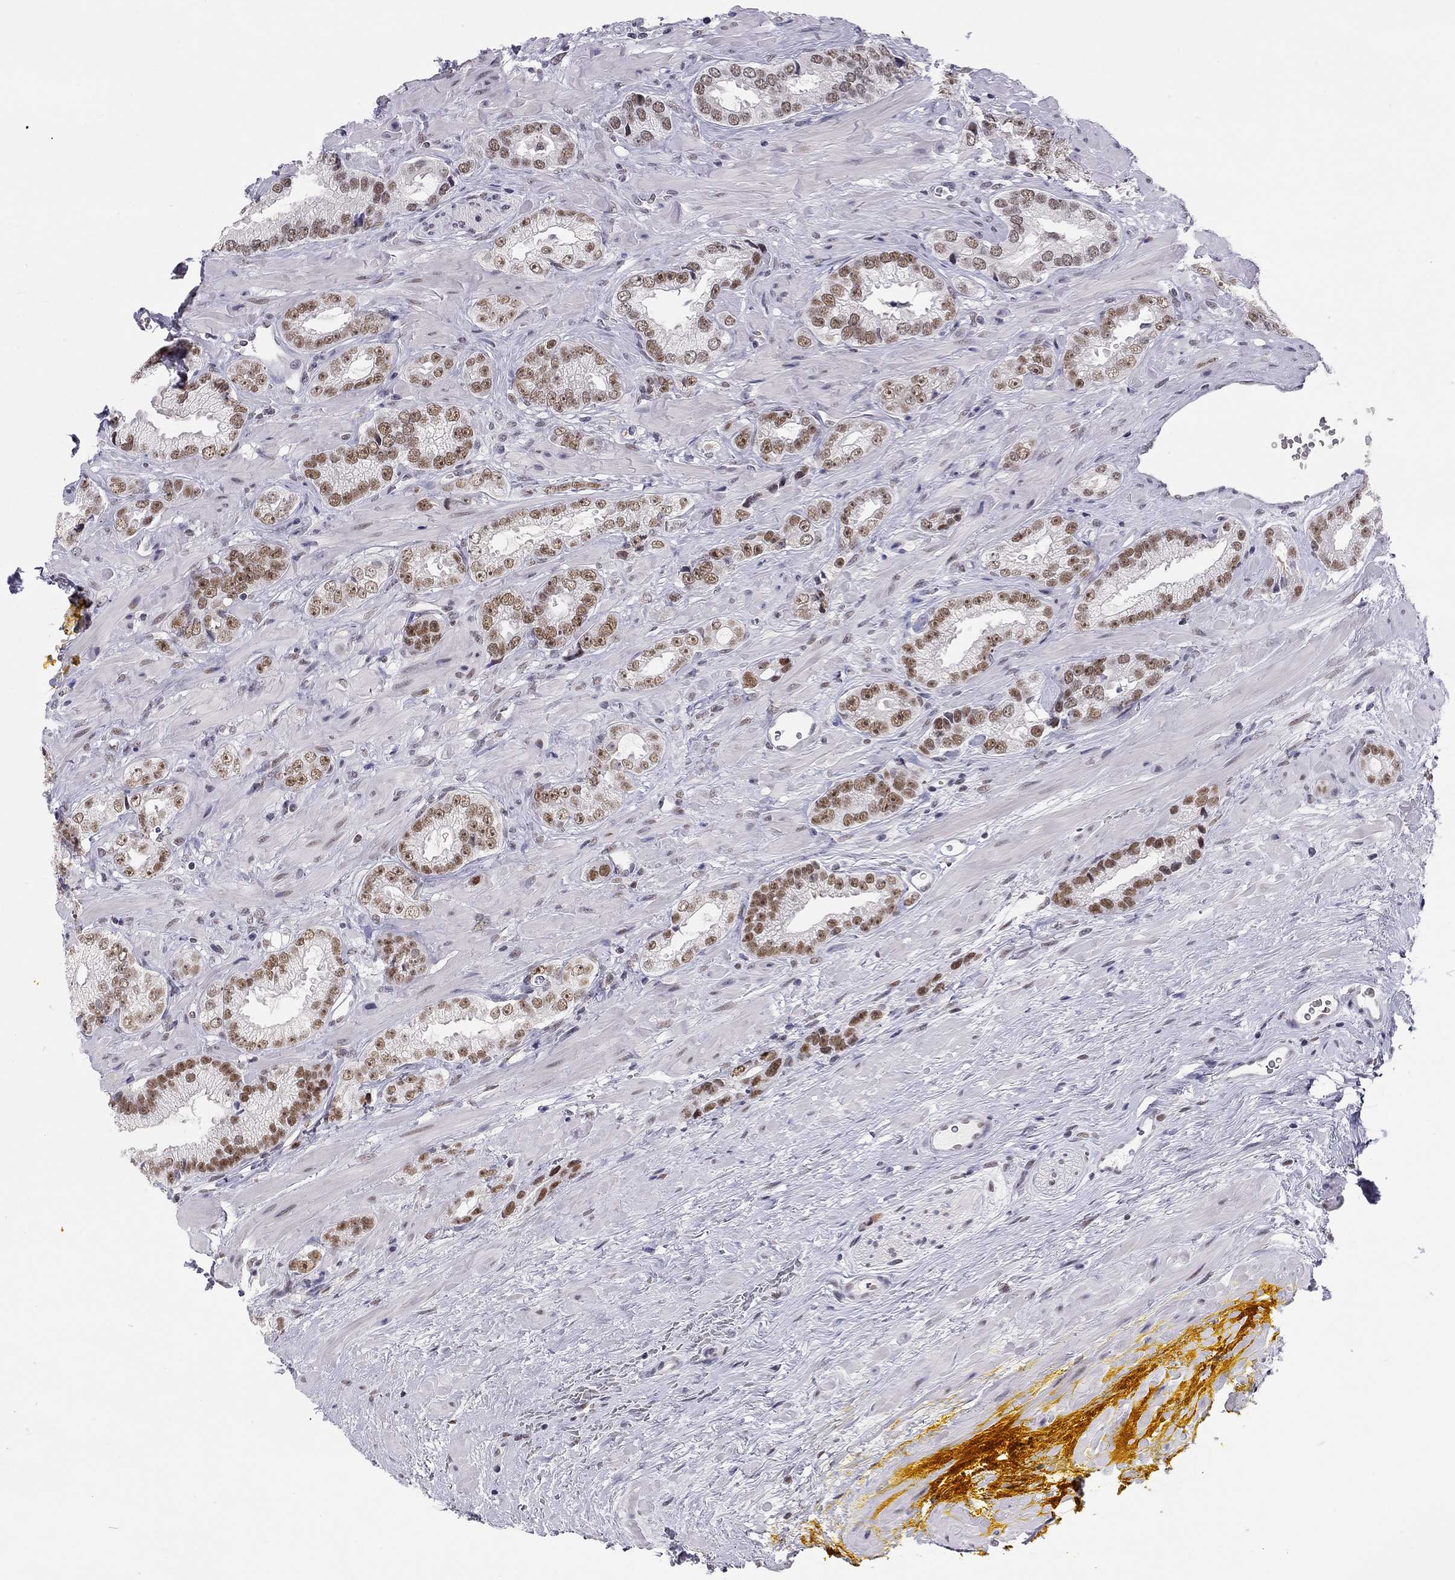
{"staining": {"intensity": "moderate", "quantity": ">75%", "location": "nuclear"}, "tissue": "prostate cancer", "cell_type": "Tumor cells", "image_type": "cancer", "snomed": [{"axis": "morphology", "description": "Adenocarcinoma, NOS"}, {"axis": "topography", "description": "Prostate"}], "caption": "Moderate nuclear protein positivity is seen in about >75% of tumor cells in prostate cancer.", "gene": "DOT1L", "patient": {"sex": "male", "age": 67}}